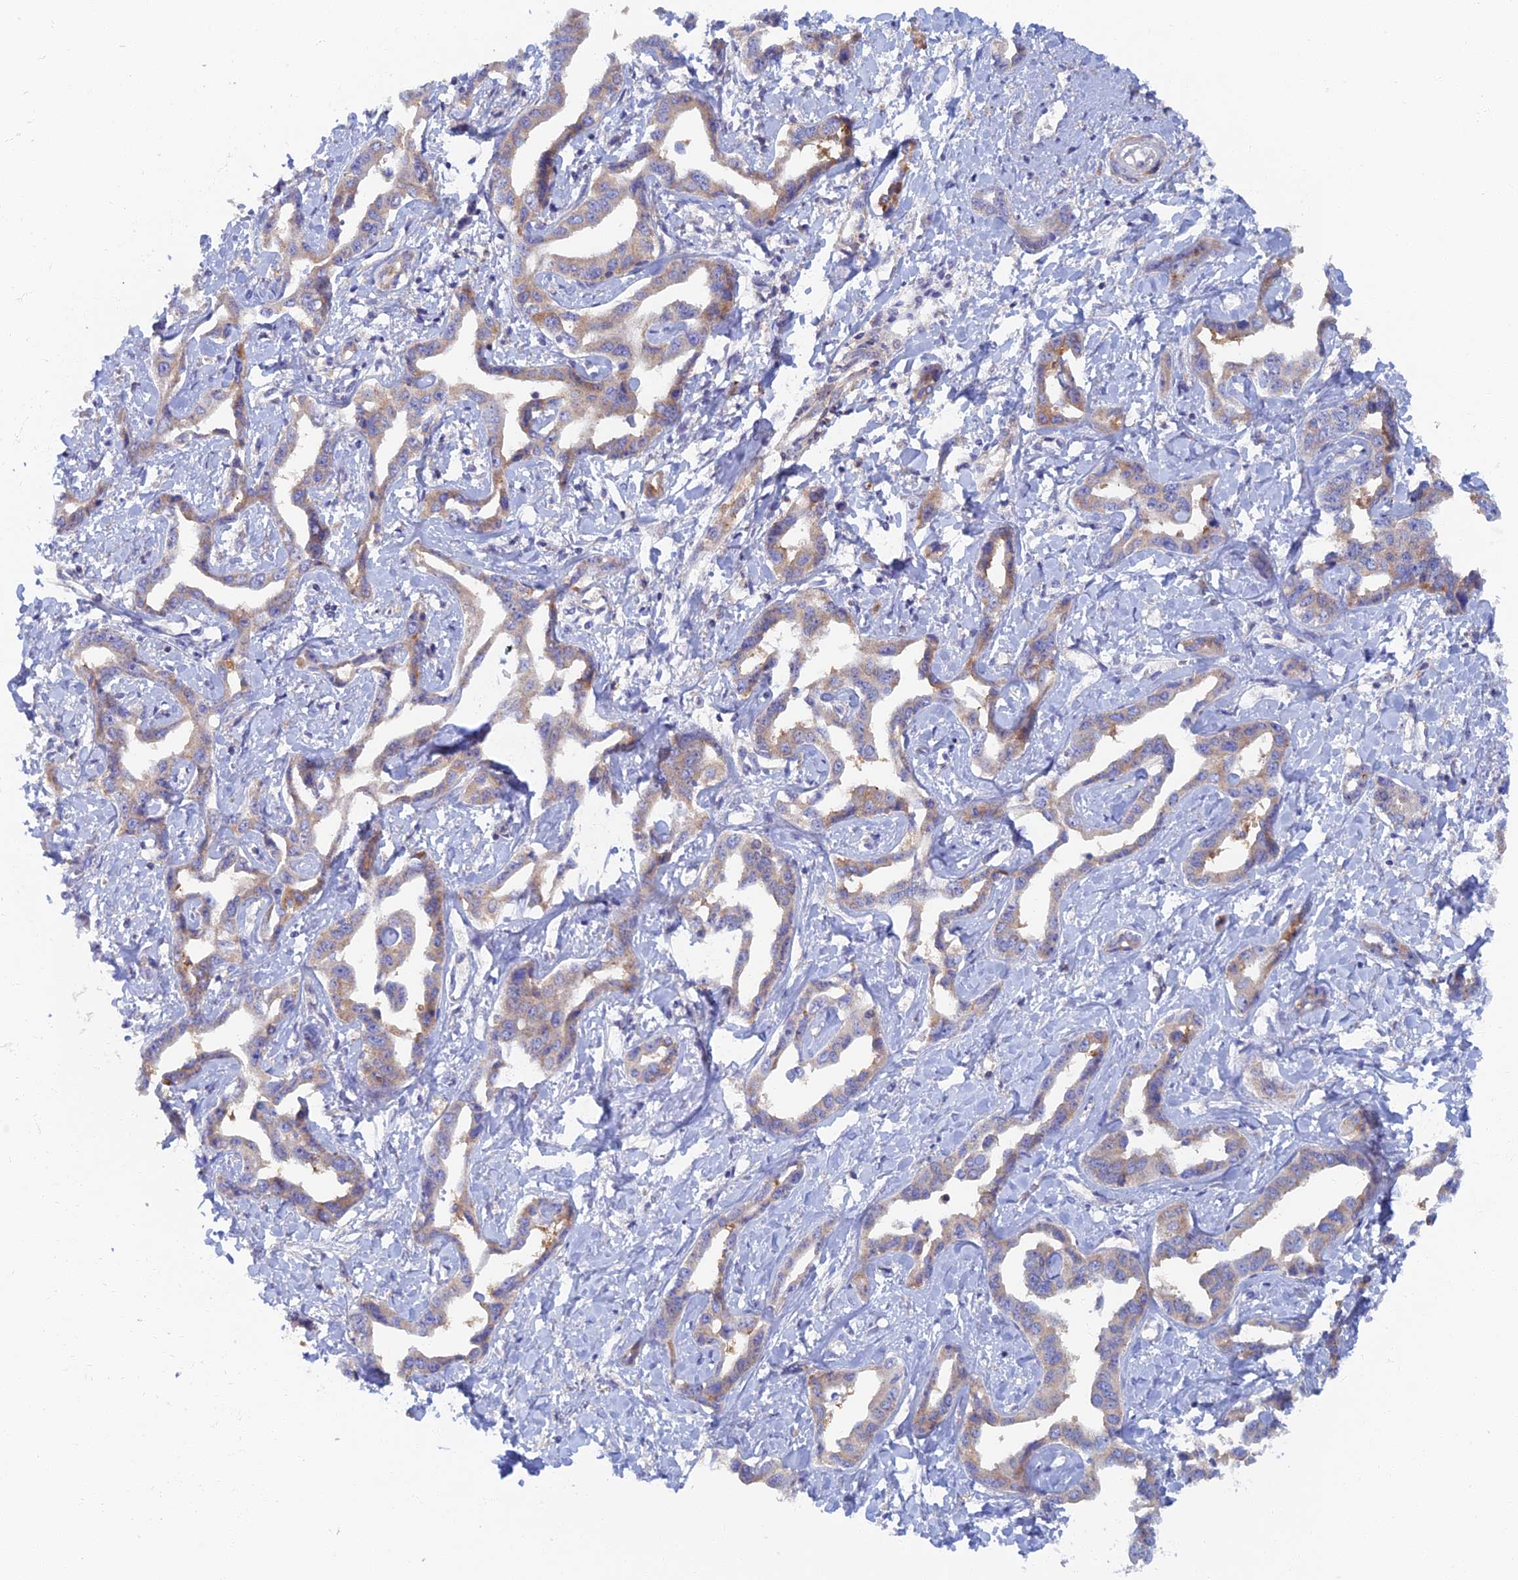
{"staining": {"intensity": "weak", "quantity": "25%-75%", "location": "cytoplasmic/membranous"}, "tissue": "liver cancer", "cell_type": "Tumor cells", "image_type": "cancer", "snomed": [{"axis": "morphology", "description": "Cholangiocarcinoma"}, {"axis": "topography", "description": "Liver"}], "caption": "Tumor cells reveal low levels of weak cytoplasmic/membranous positivity in approximately 25%-75% of cells in liver cholangiocarcinoma. The staining was performed using DAB to visualize the protein expression in brown, while the nuclei were stained in blue with hematoxylin (Magnification: 20x).", "gene": "TMEM44", "patient": {"sex": "male", "age": 59}}